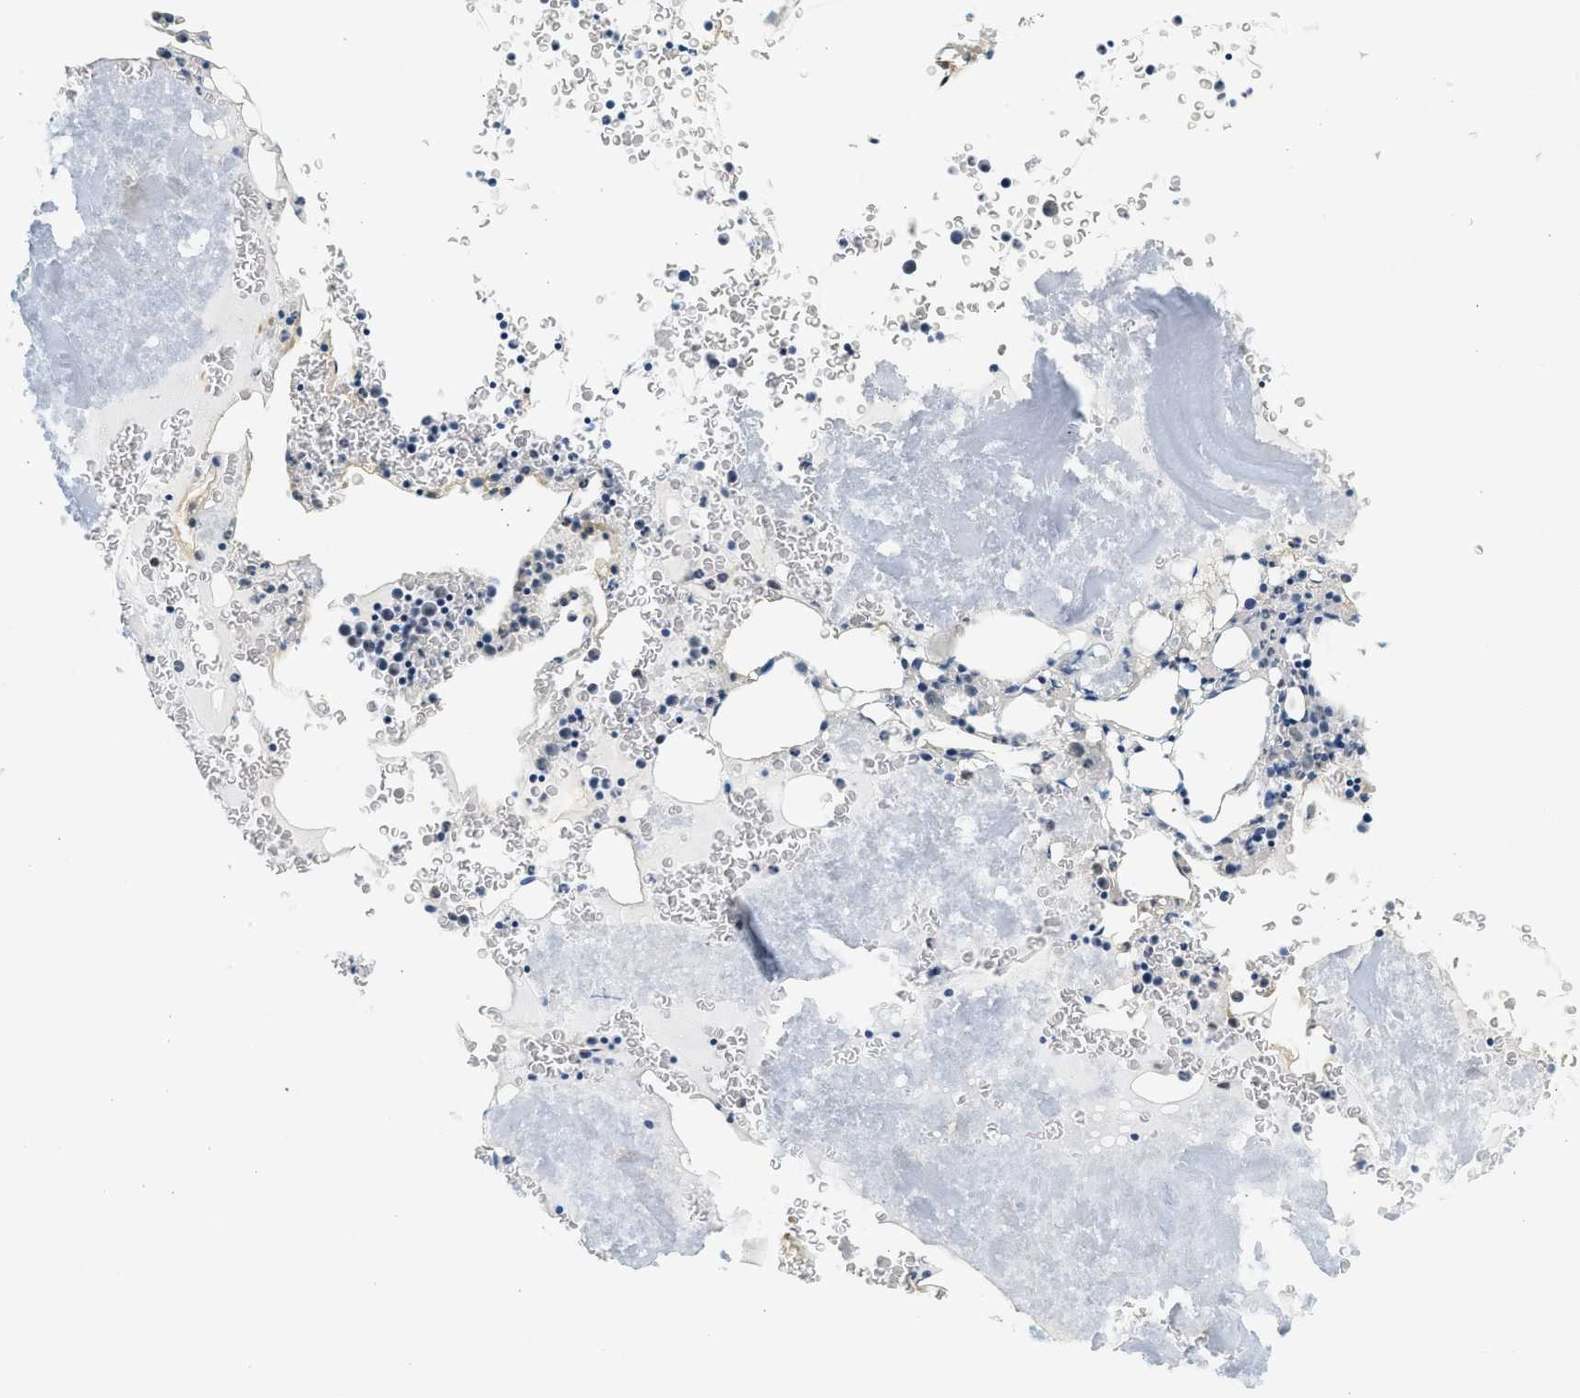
{"staining": {"intensity": "weak", "quantity": "<25%", "location": "nuclear"}, "tissue": "bone marrow", "cell_type": "Hematopoietic cells", "image_type": "normal", "snomed": [{"axis": "morphology", "description": "Normal tissue, NOS"}, {"axis": "morphology", "description": "Inflammation, NOS"}, {"axis": "topography", "description": "Bone marrow"}], "caption": "A high-resolution photomicrograph shows immunohistochemistry staining of unremarkable bone marrow, which demonstrates no significant expression in hematopoietic cells. (Brightfield microscopy of DAB (3,3'-diaminobenzidine) IHC at high magnification).", "gene": "HIPK1", "patient": {"sex": "male", "age": 37}}